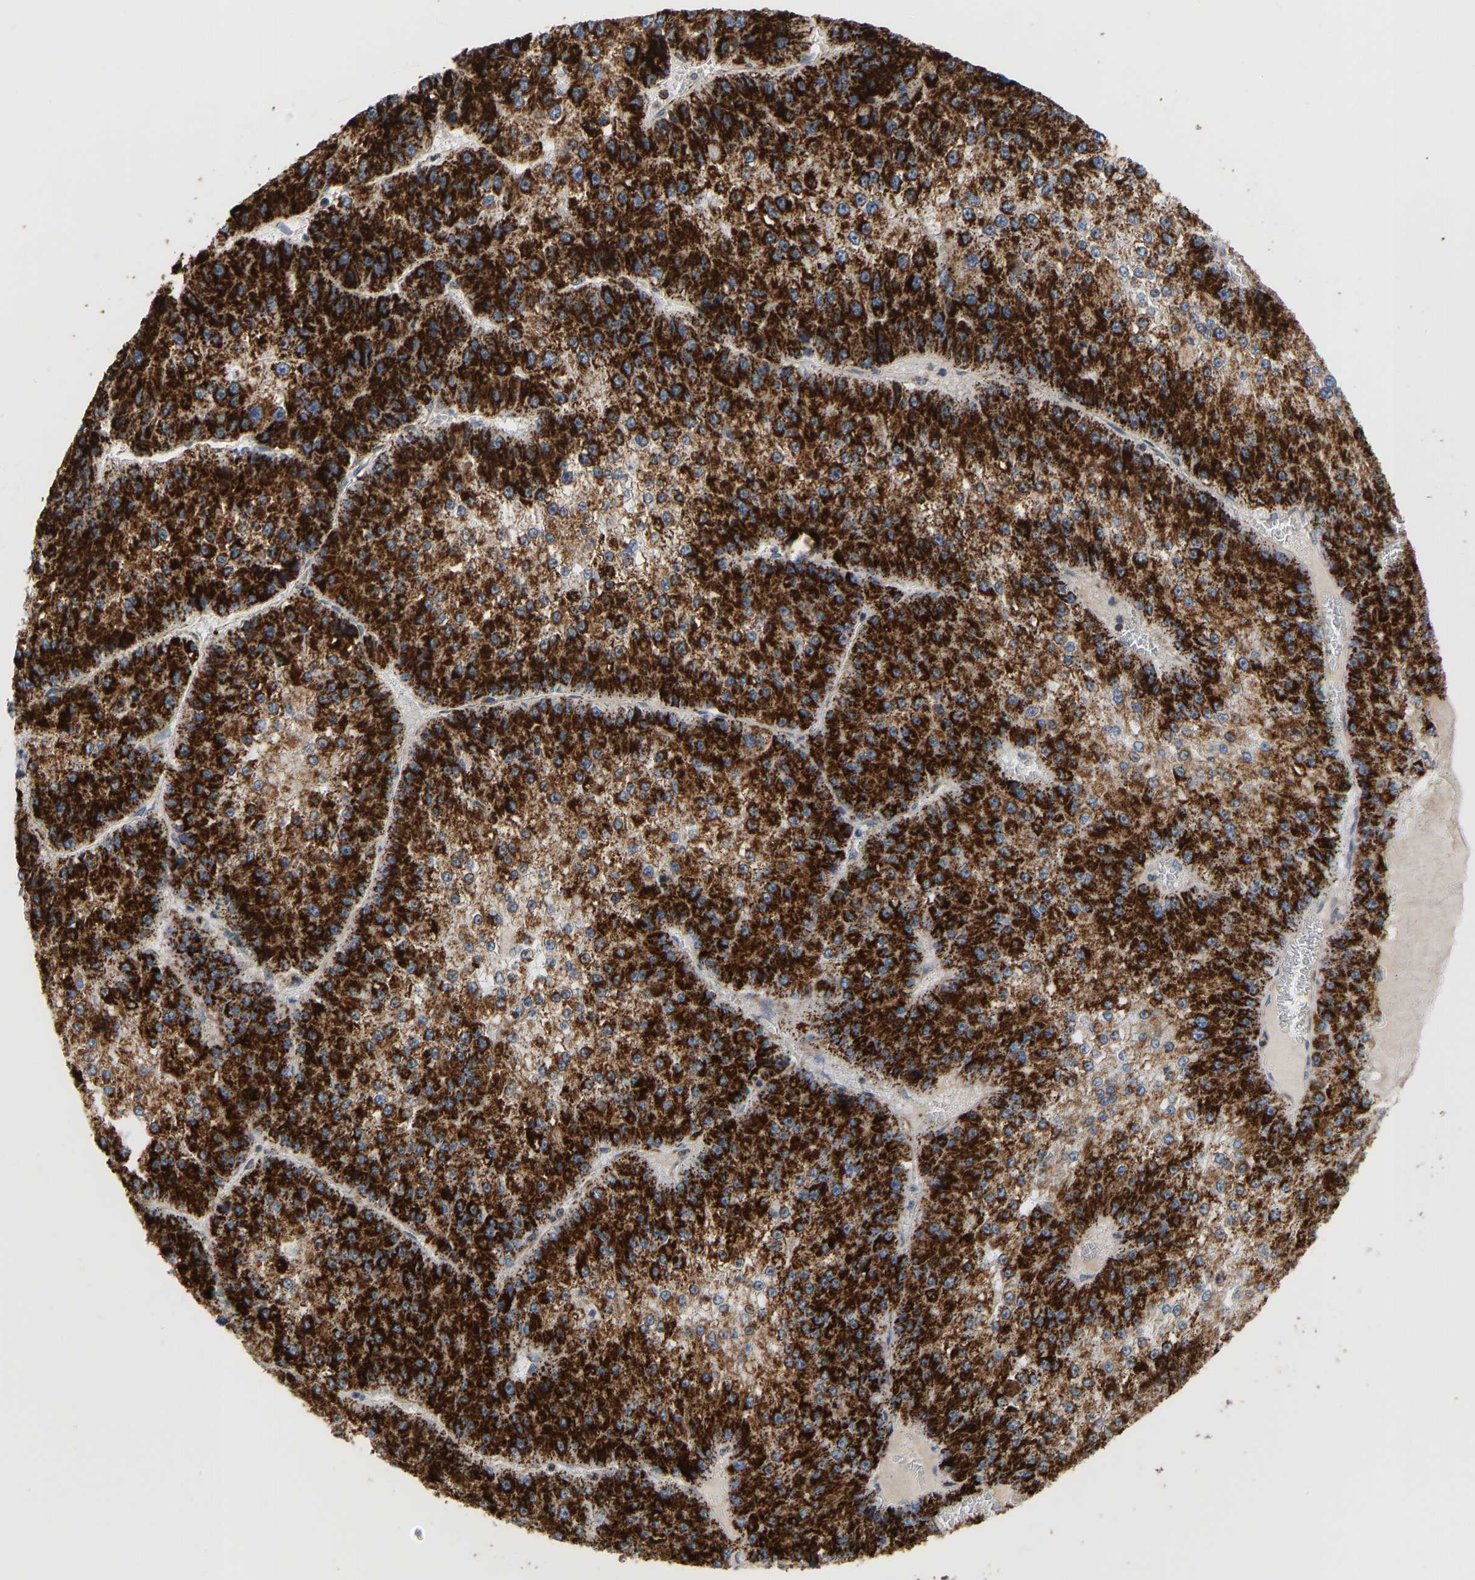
{"staining": {"intensity": "strong", "quantity": ">75%", "location": "cytoplasmic/membranous"}, "tissue": "liver cancer", "cell_type": "Tumor cells", "image_type": "cancer", "snomed": [{"axis": "morphology", "description": "Carcinoma, Hepatocellular, NOS"}, {"axis": "topography", "description": "Liver"}], "caption": "Liver cancer stained for a protein (brown) exhibits strong cytoplasmic/membranous positive expression in about >75% of tumor cells.", "gene": "GPSM2", "patient": {"sex": "female", "age": 73}}